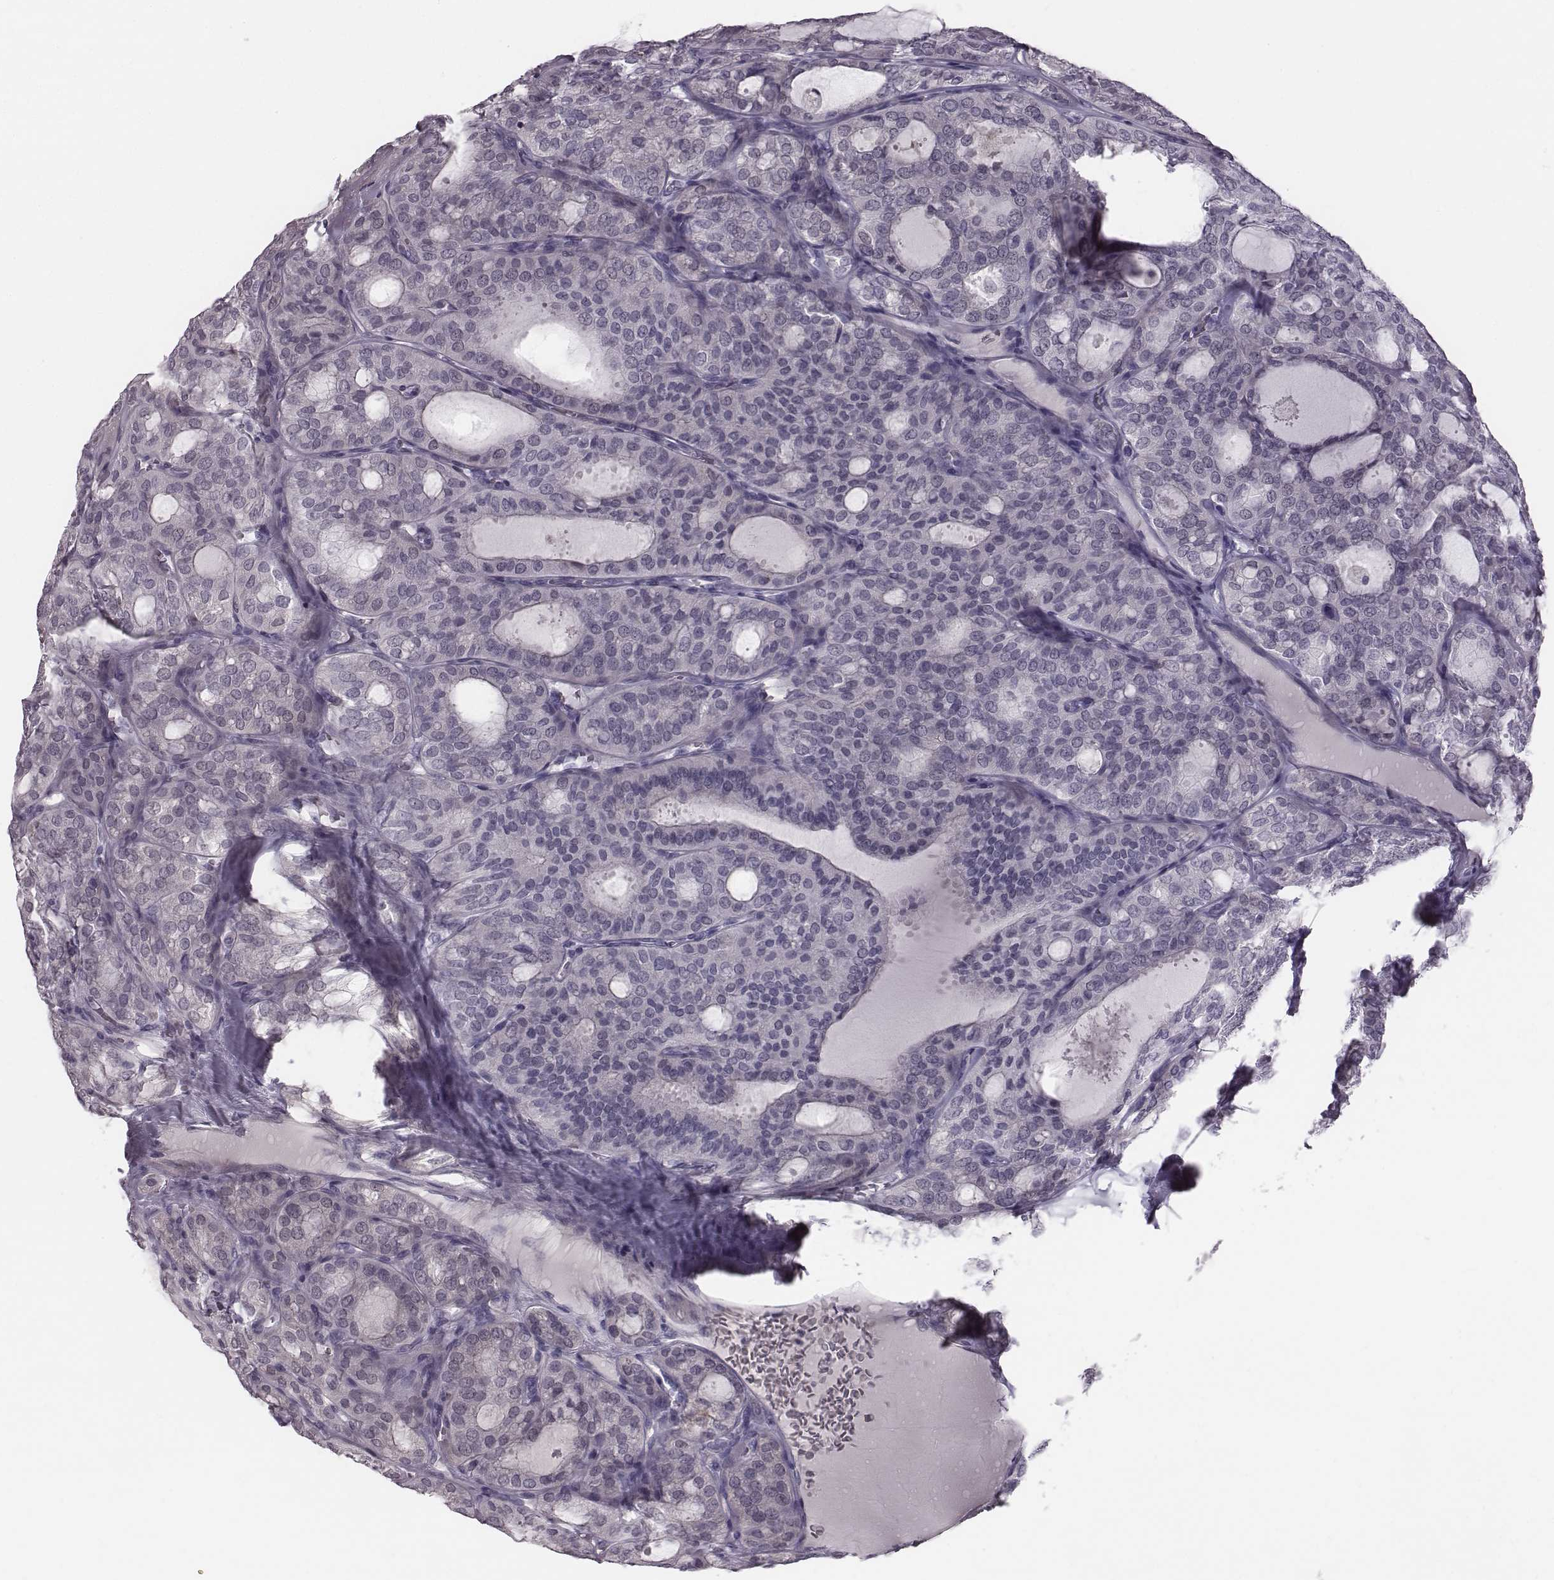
{"staining": {"intensity": "negative", "quantity": "none", "location": "none"}, "tissue": "thyroid cancer", "cell_type": "Tumor cells", "image_type": "cancer", "snomed": [{"axis": "morphology", "description": "Follicular adenoma carcinoma, NOS"}, {"axis": "topography", "description": "Thyroid gland"}], "caption": "Photomicrograph shows no significant protein staining in tumor cells of thyroid cancer.", "gene": "CRISP1", "patient": {"sex": "male", "age": 75}}